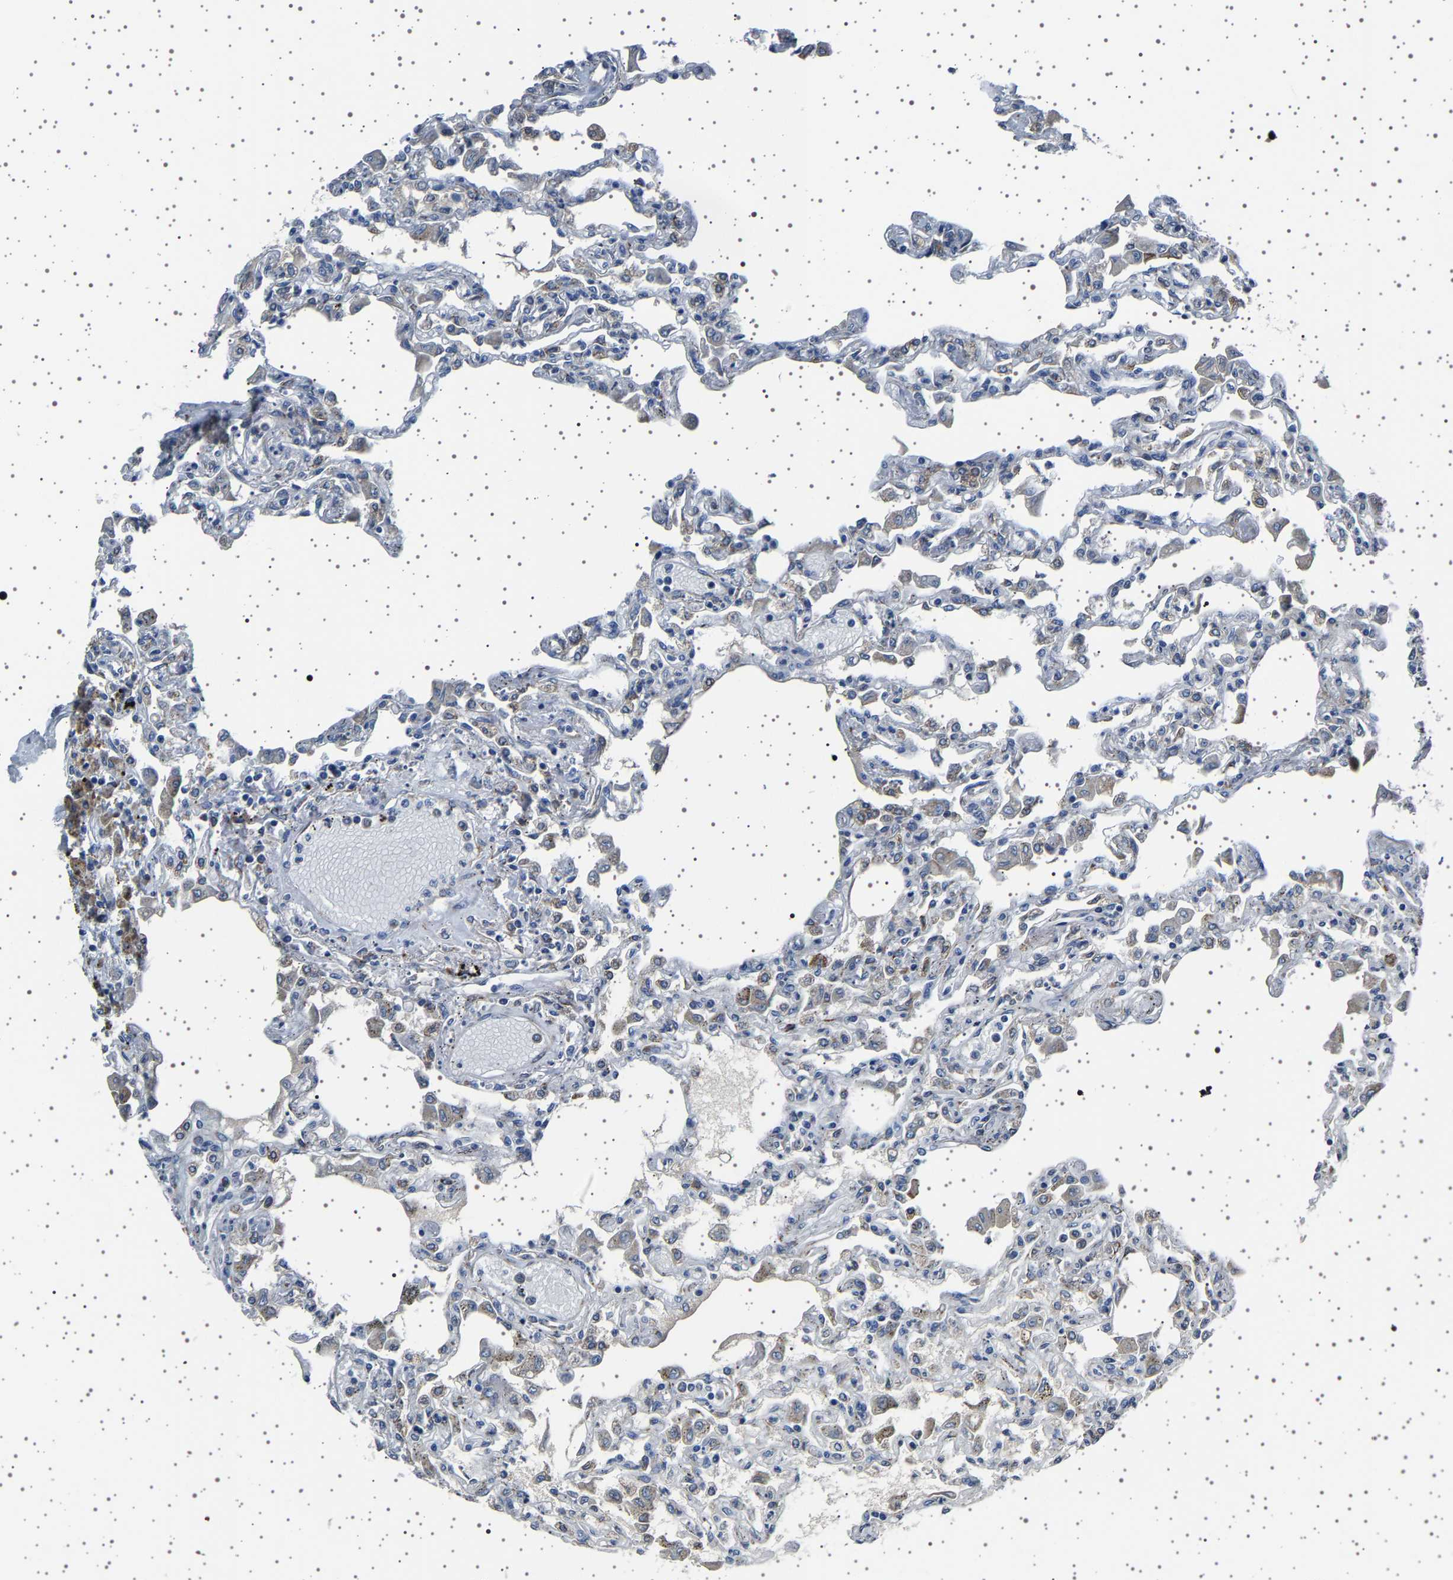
{"staining": {"intensity": "moderate", "quantity": "<25%", "location": "cytoplasmic/membranous"}, "tissue": "lung", "cell_type": "Alveolar cells", "image_type": "normal", "snomed": [{"axis": "morphology", "description": "Normal tissue, NOS"}, {"axis": "topography", "description": "Bronchus"}, {"axis": "topography", "description": "Lung"}], "caption": "Approximately <25% of alveolar cells in unremarkable human lung demonstrate moderate cytoplasmic/membranous protein positivity as visualized by brown immunohistochemical staining.", "gene": "FTCD", "patient": {"sex": "female", "age": 49}}